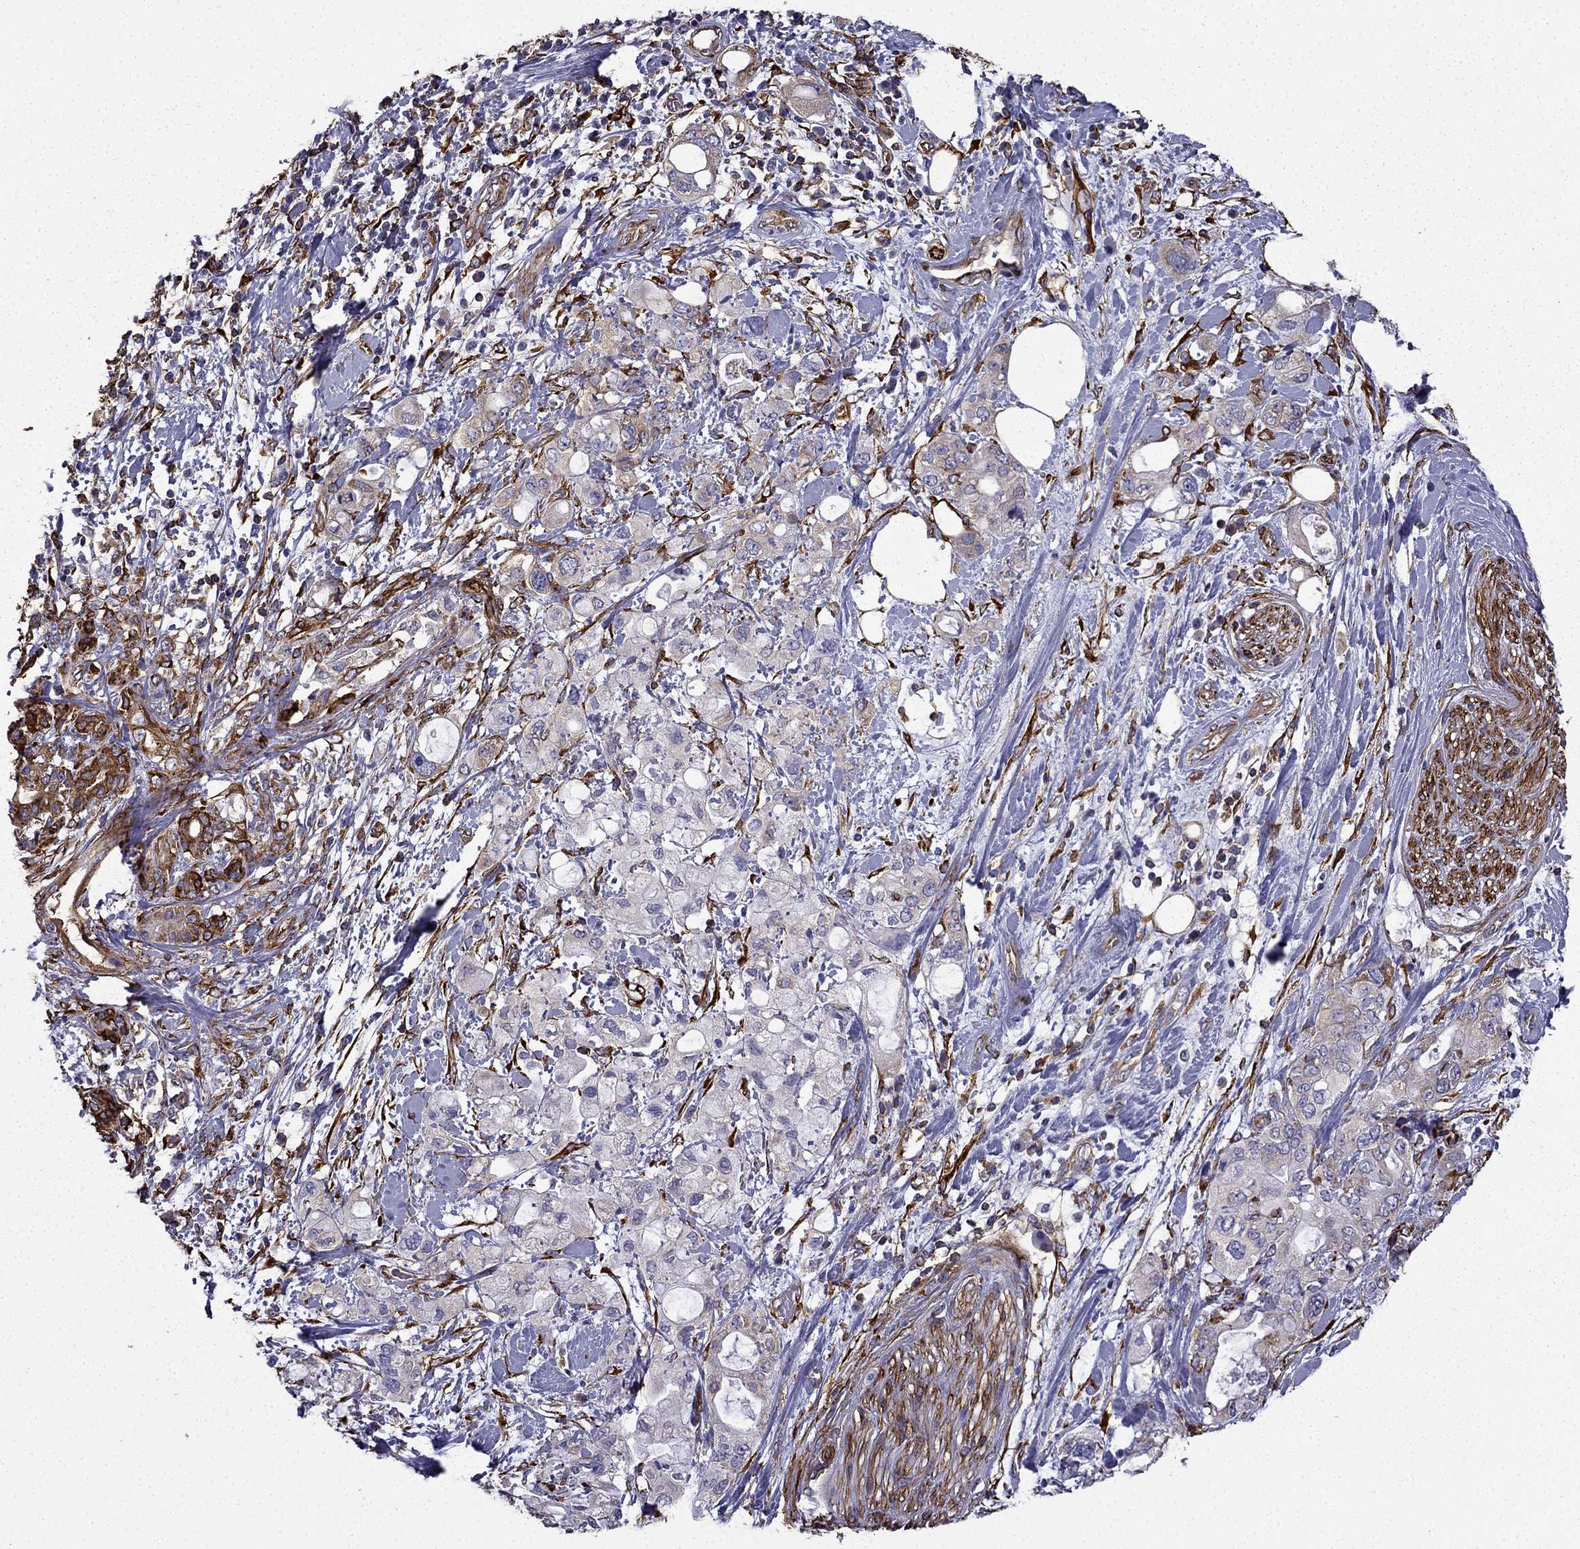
{"staining": {"intensity": "strong", "quantity": "<25%", "location": "cytoplasmic/membranous"}, "tissue": "pancreatic cancer", "cell_type": "Tumor cells", "image_type": "cancer", "snomed": [{"axis": "morphology", "description": "Adenocarcinoma, NOS"}, {"axis": "topography", "description": "Pancreas"}], "caption": "Human pancreatic cancer stained with a protein marker demonstrates strong staining in tumor cells.", "gene": "MAP4", "patient": {"sex": "female", "age": 56}}